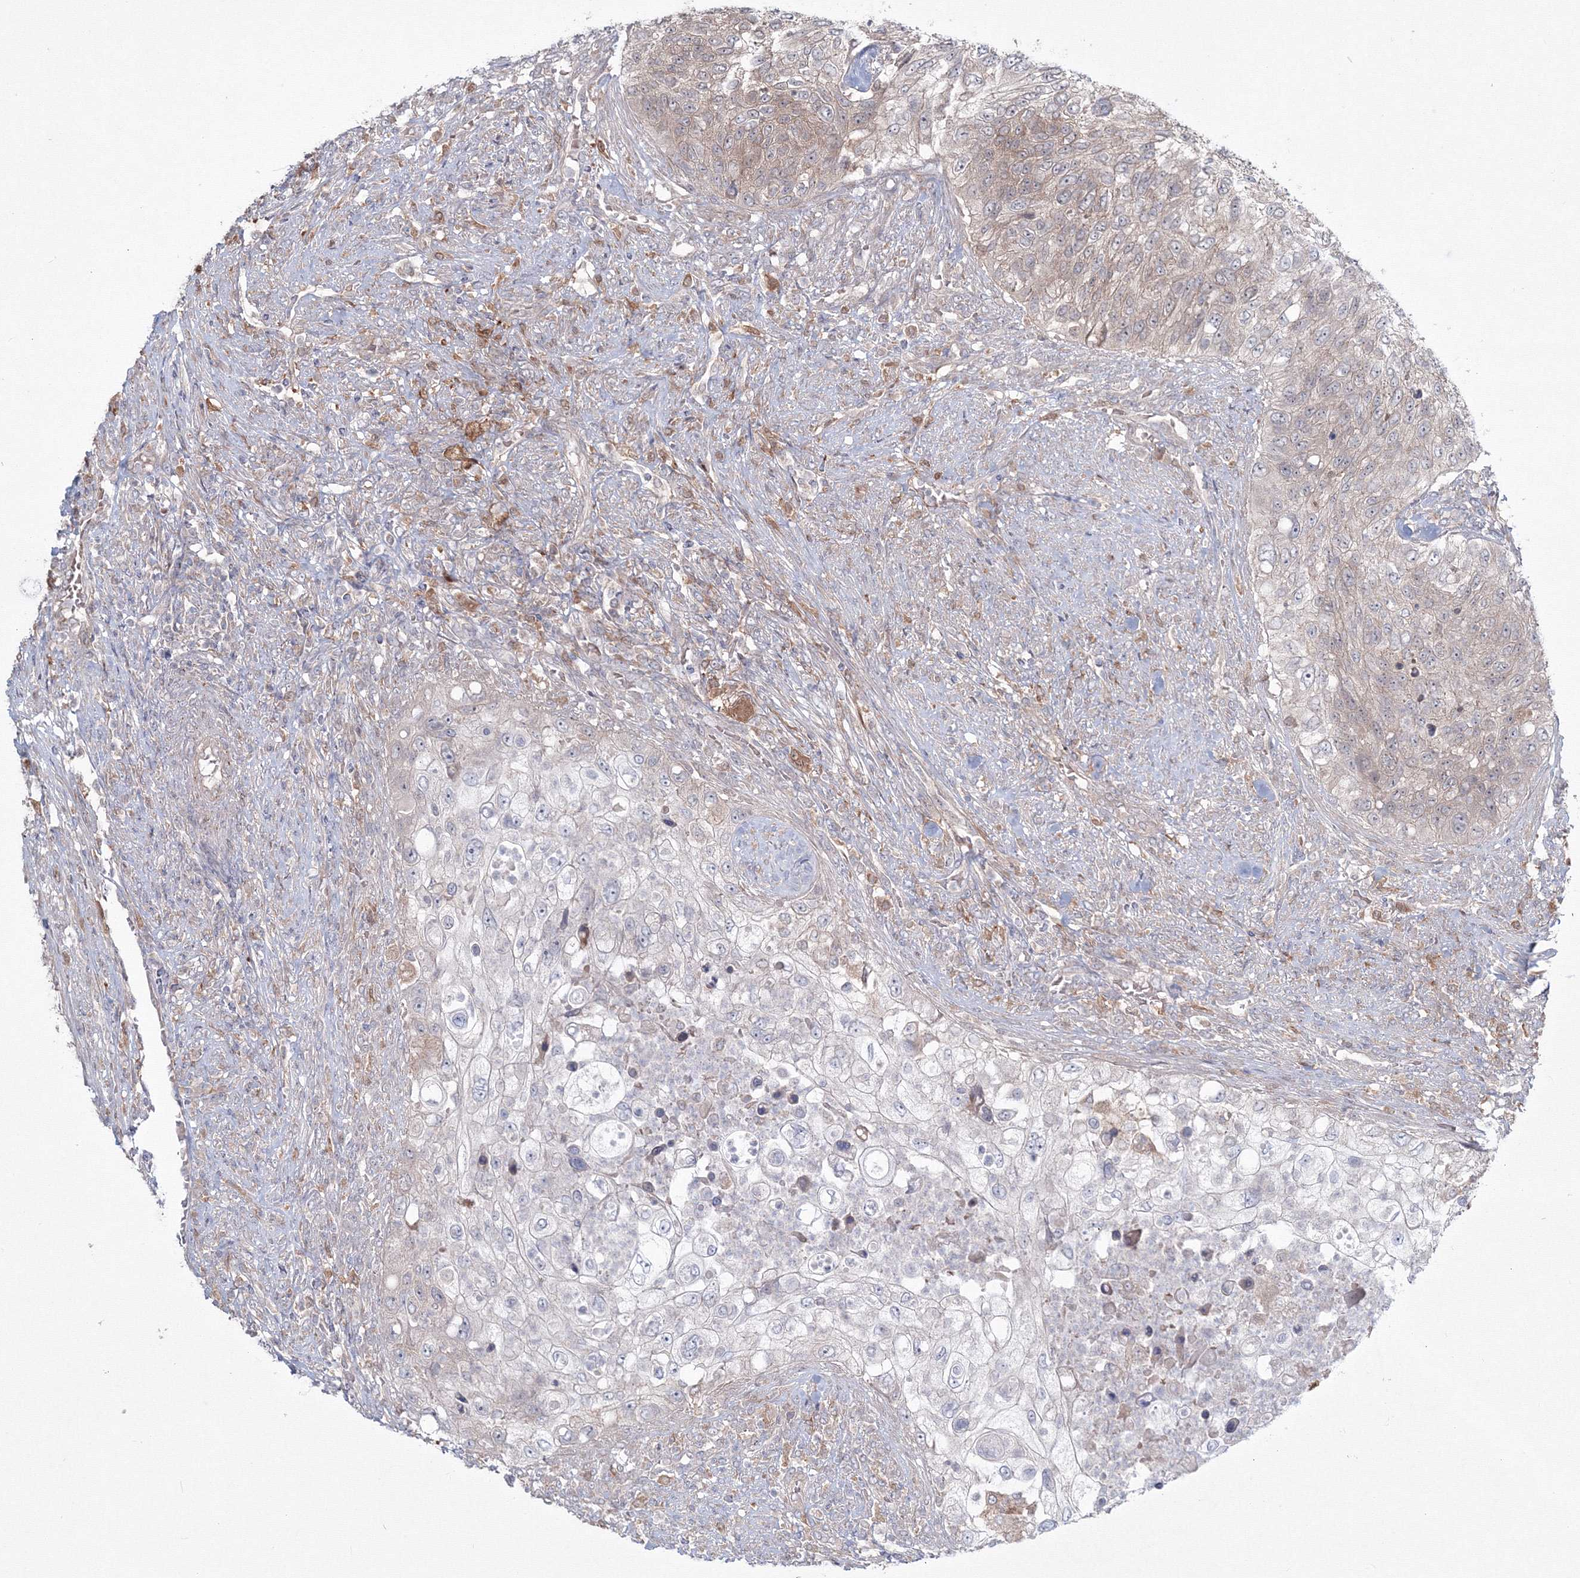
{"staining": {"intensity": "weak", "quantity": "25%-75%", "location": "cytoplasmic/membranous"}, "tissue": "urothelial cancer", "cell_type": "Tumor cells", "image_type": "cancer", "snomed": [{"axis": "morphology", "description": "Urothelial carcinoma, High grade"}, {"axis": "topography", "description": "Urinary bladder"}], "caption": "Immunohistochemical staining of urothelial cancer shows low levels of weak cytoplasmic/membranous positivity in approximately 25%-75% of tumor cells. Using DAB (brown) and hematoxylin (blue) stains, captured at high magnification using brightfield microscopy.", "gene": "MKRN2", "patient": {"sex": "female", "age": 60}}